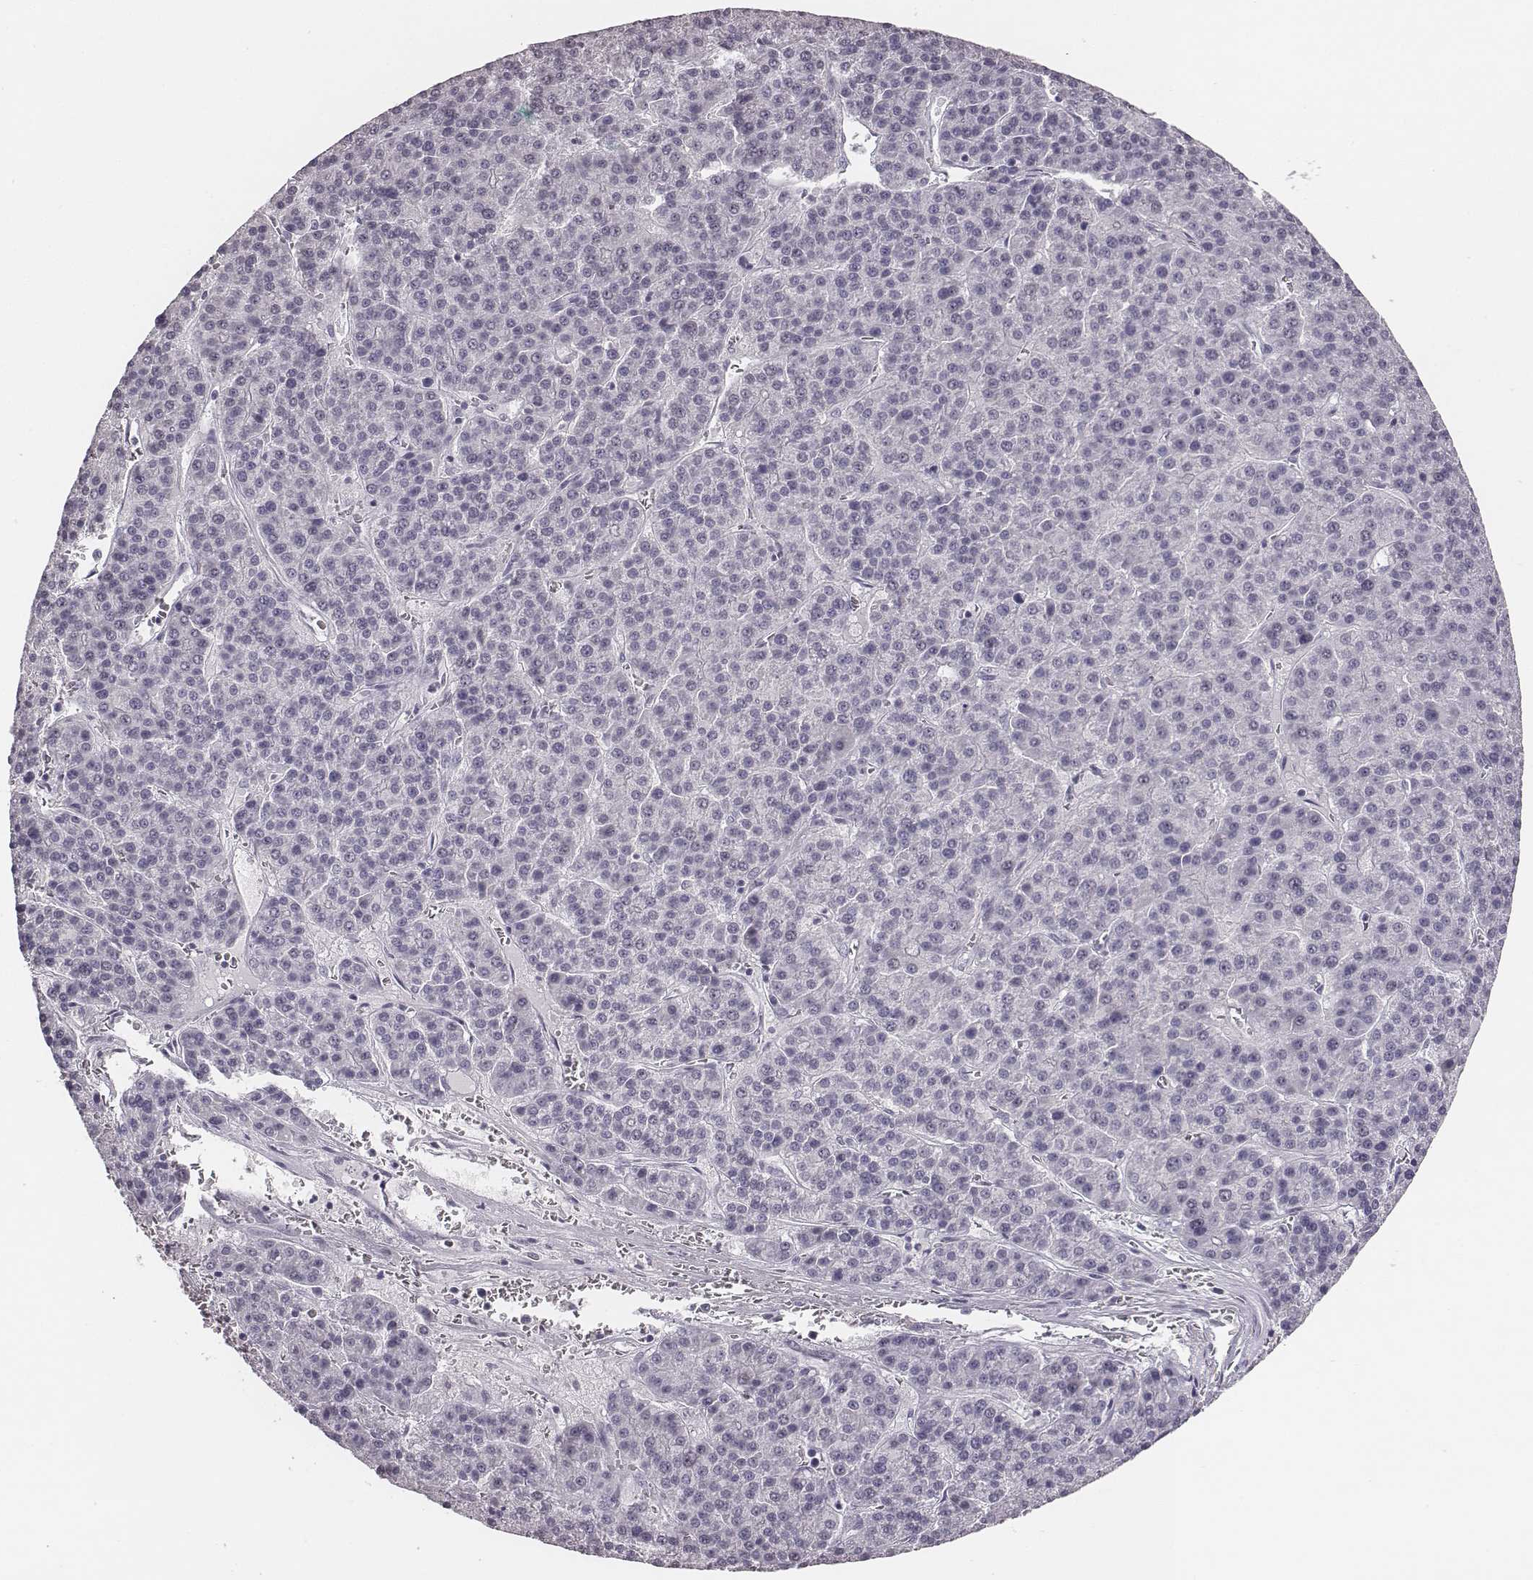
{"staining": {"intensity": "negative", "quantity": "none", "location": "none"}, "tissue": "liver cancer", "cell_type": "Tumor cells", "image_type": "cancer", "snomed": [{"axis": "morphology", "description": "Carcinoma, Hepatocellular, NOS"}, {"axis": "topography", "description": "Liver"}], "caption": "An image of liver cancer stained for a protein exhibits no brown staining in tumor cells.", "gene": "CSHL1", "patient": {"sex": "female", "age": 58}}